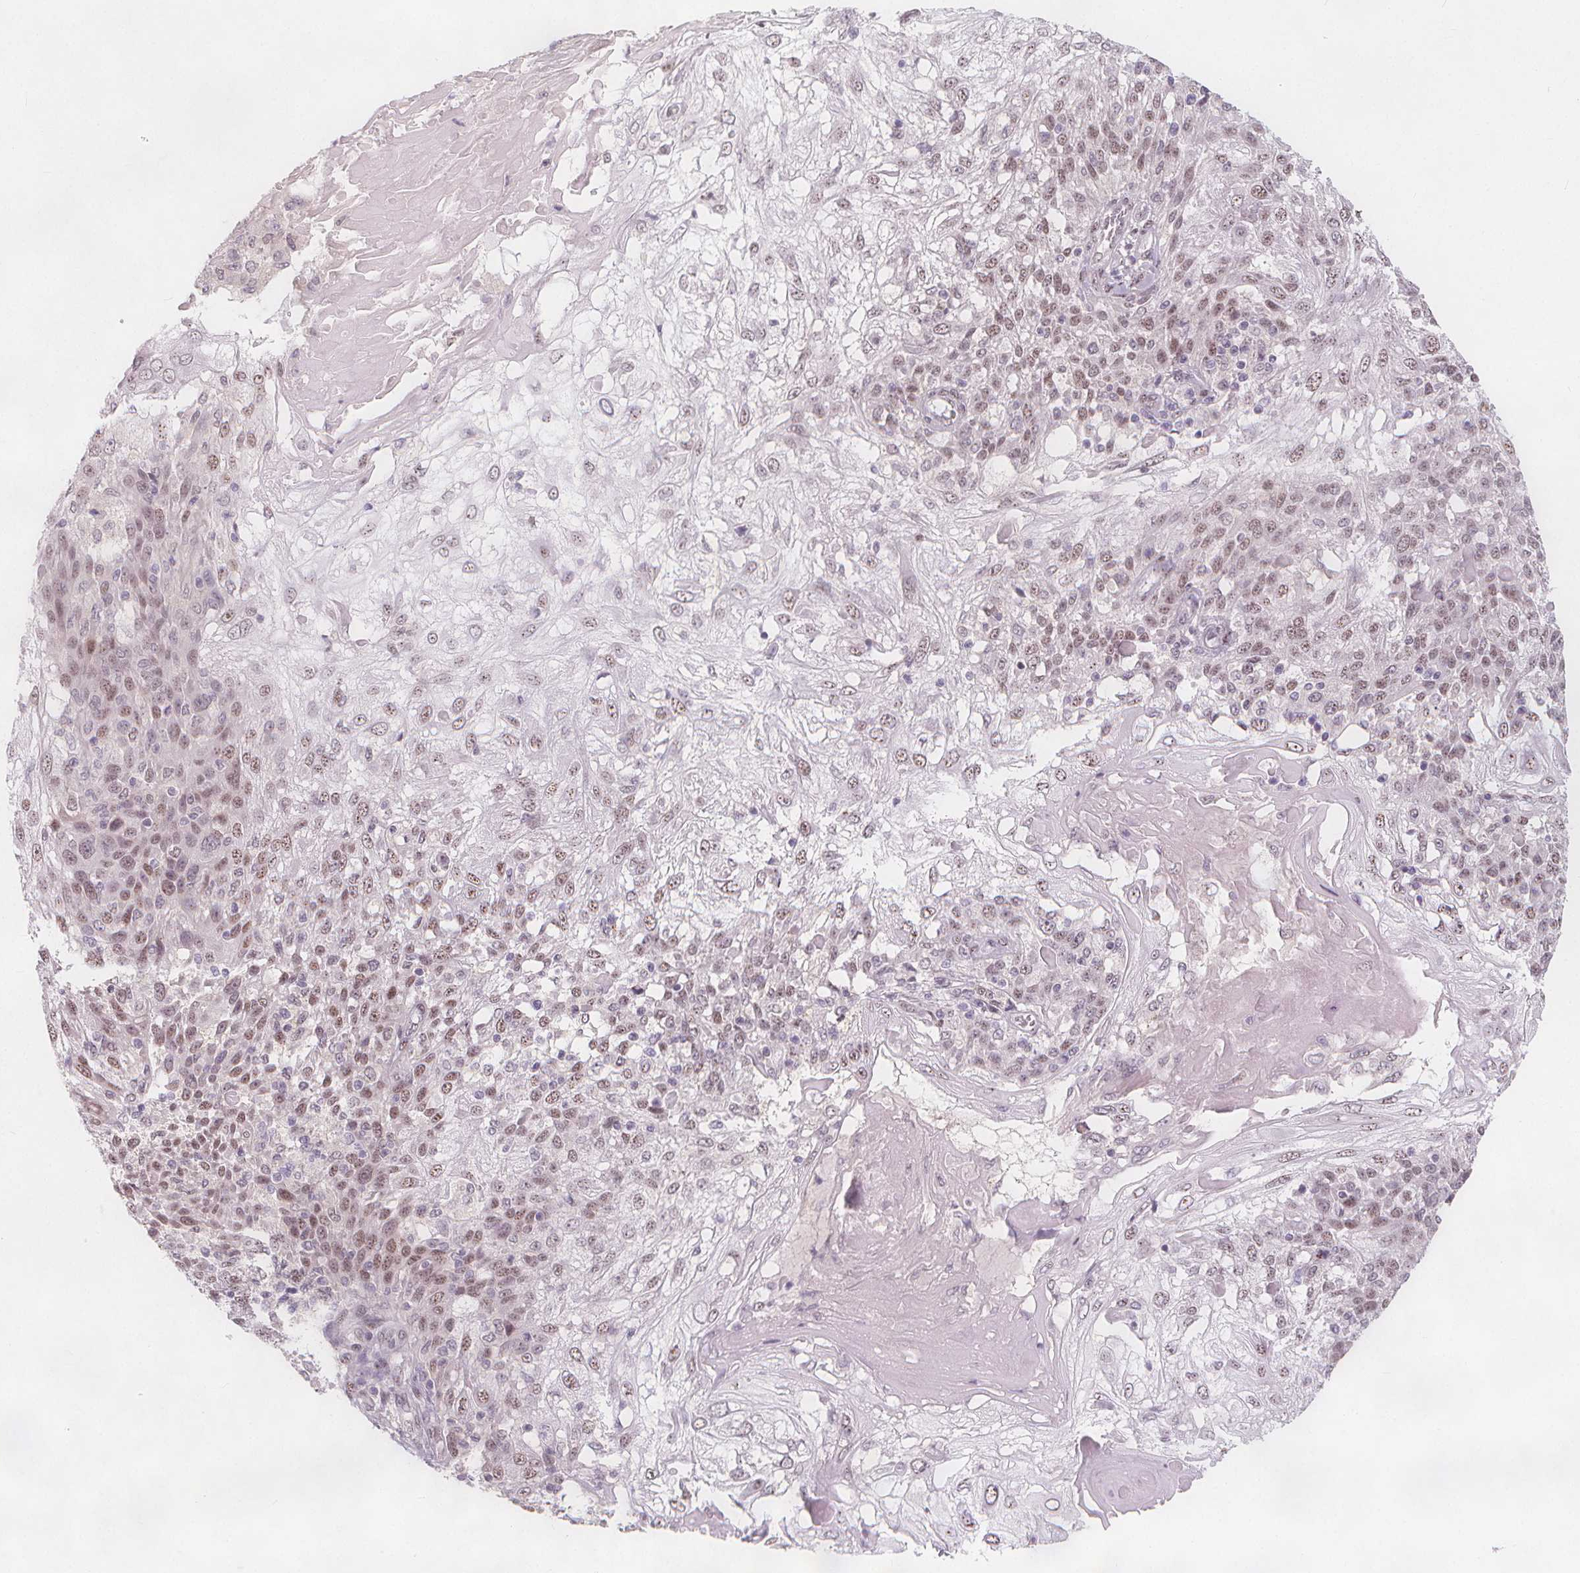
{"staining": {"intensity": "moderate", "quantity": ">75%", "location": "nuclear"}, "tissue": "skin cancer", "cell_type": "Tumor cells", "image_type": "cancer", "snomed": [{"axis": "morphology", "description": "Normal tissue, NOS"}, {"axis": "morphology", "description": "Squamous cell carcinoma, NOS"}, {"axis": "topography", "description": "Skin"}], "caption": "Protein staining of skin squamous cell carcinoma tissue reveals moderate nuclear staining in about >75% of tumor cells. The protein is stained brown, and the nuclei are stained in blue (DAB IHC with brightfield microscopy, high magnification).", "gene": "DRC3", "patient": {"sex": "female", "age": 83}}